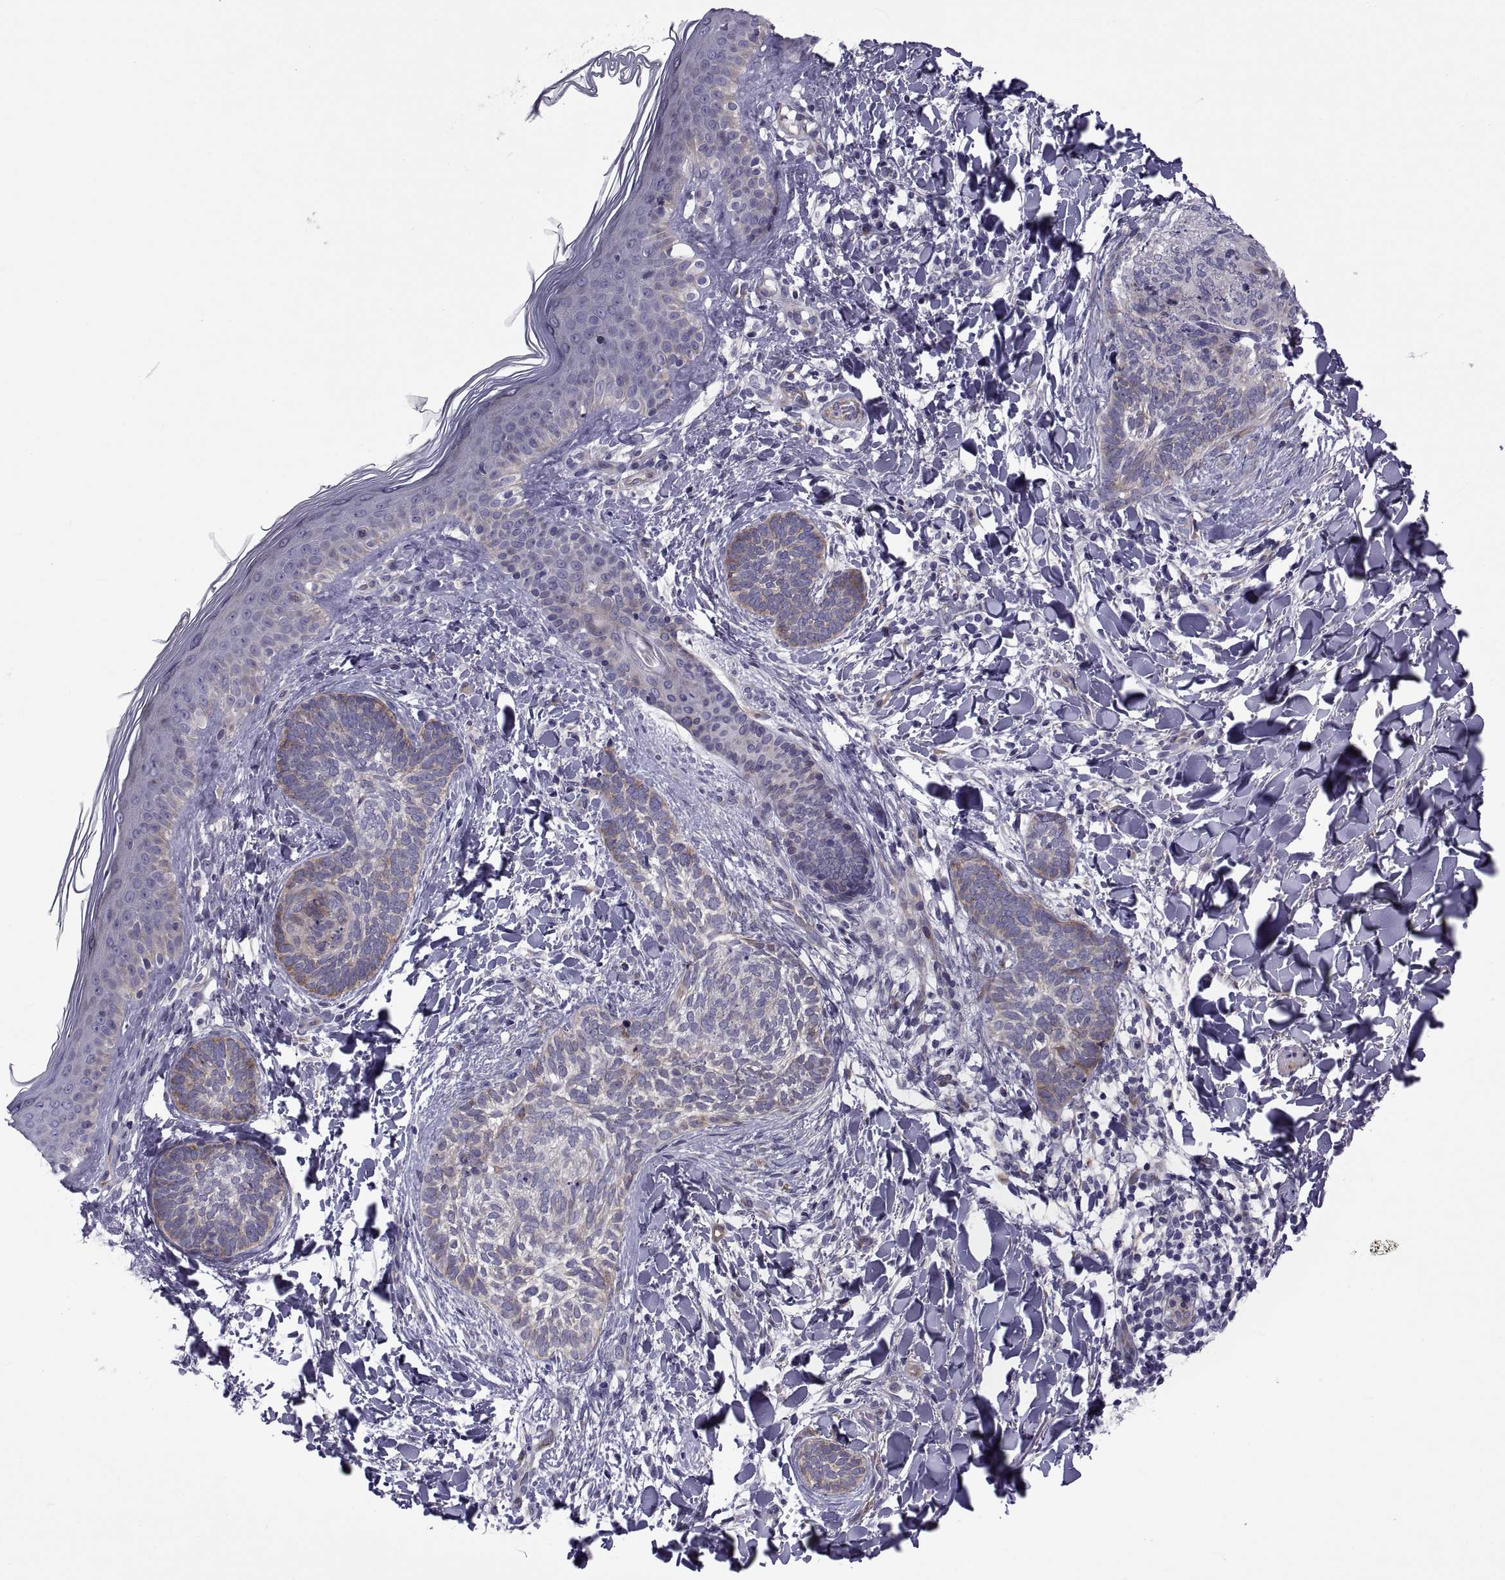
{"staining": {"intensity": "moderate", "quantity": "<25%", "location": "cytoplasmic/membranous"}, "tissue": "skin cancer", "cell_type": "Tumor cells", "image_type": "cancer", "snomed": [{"axis": "morphology", "description": "Normal tissue, NOS"}, {"axis": "morphology", "description": "Basal cell carcinoma"}, {"axis": "topography", "description": "Skin"}], "caption": "A photomicrograph of human skin cancer stained for a protein shows moderate cytoplasmic/membranous brown staining in tumor cells.", "gene": "TMEM158", "patient": {"sex": "male", "age": 46}}